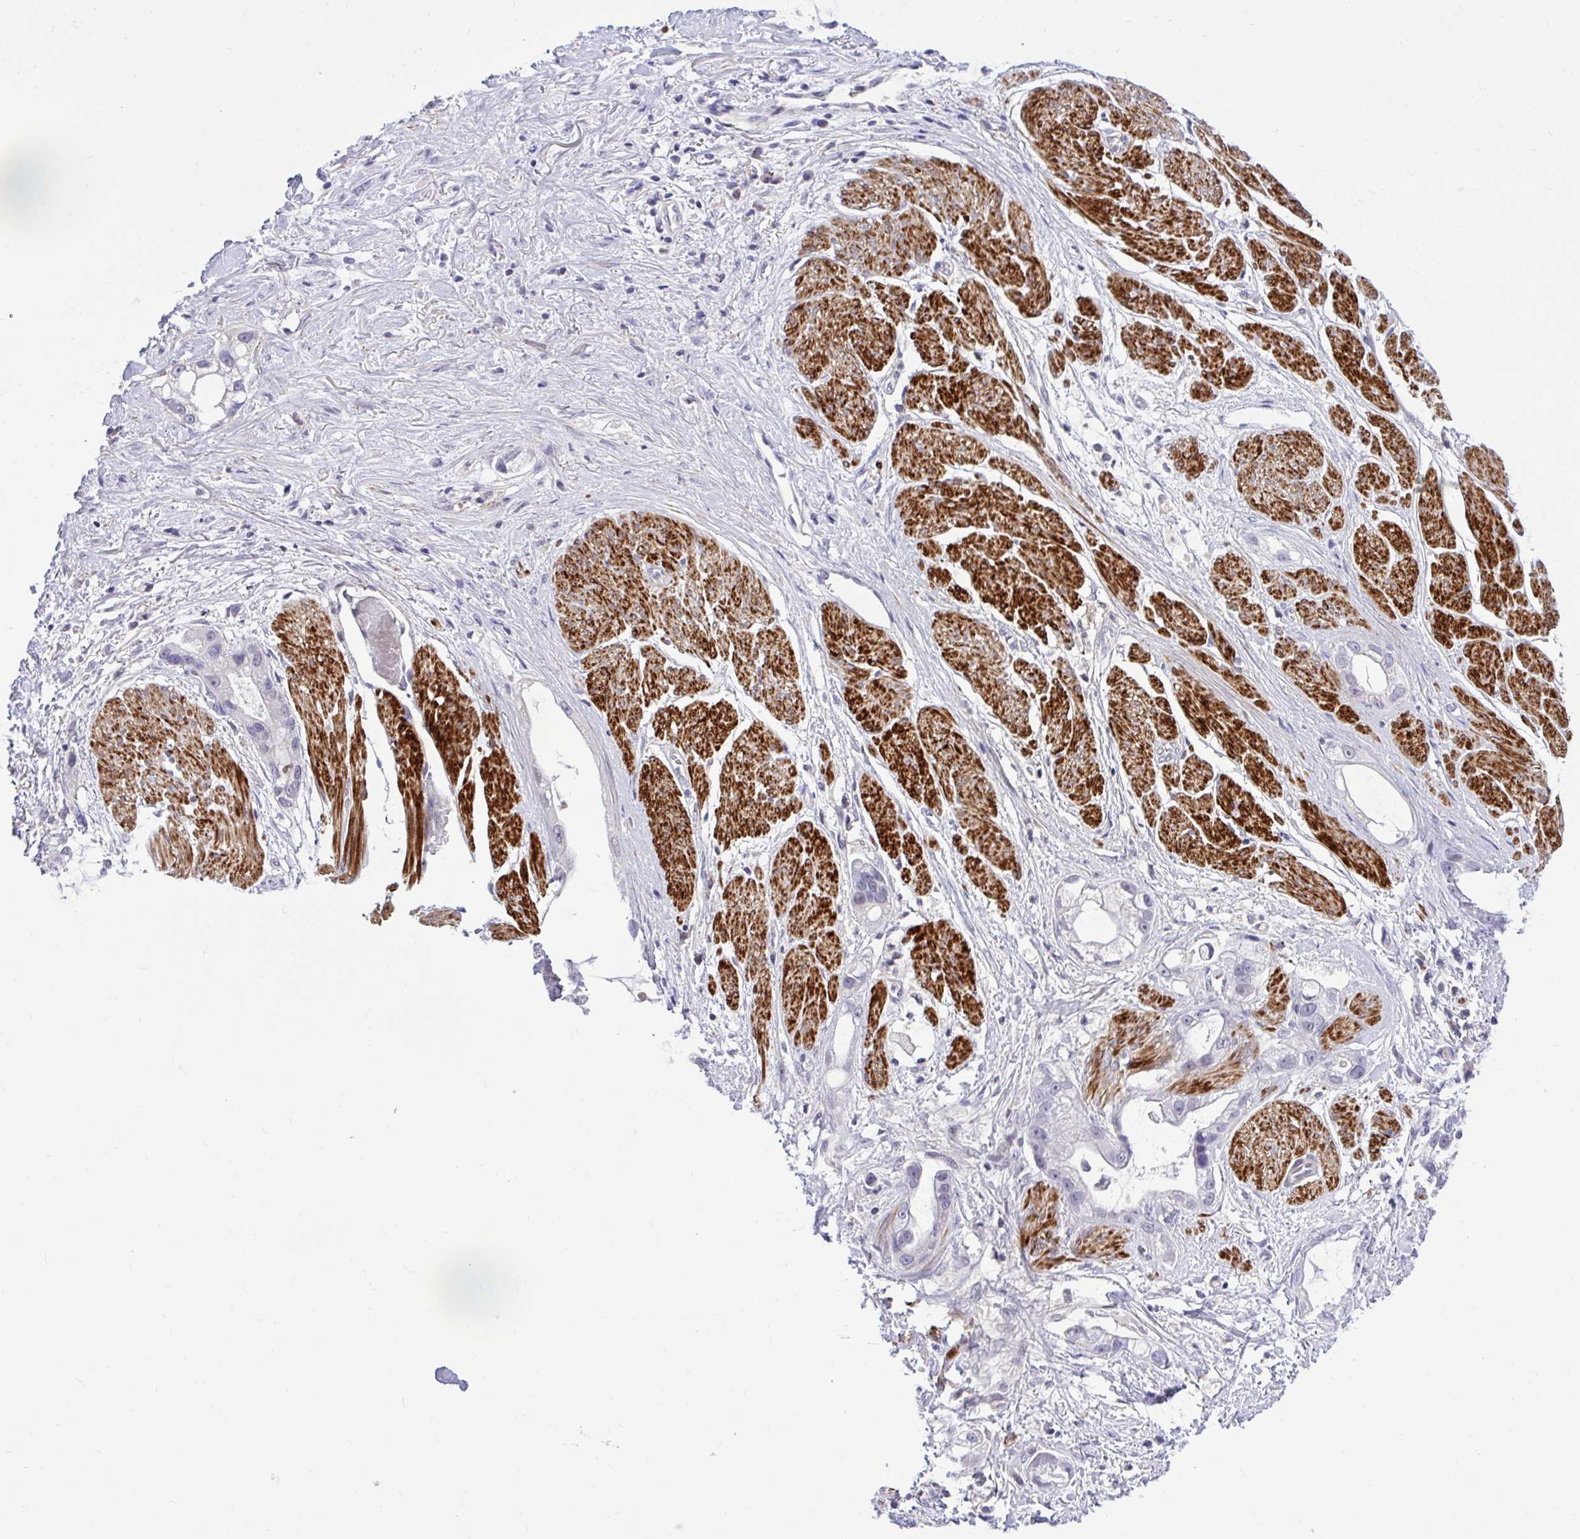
{"staining": {"intensity": "negative", "quantity": "none", "location": "none"}, "tissue": "stomach cancer", "cell_type": "Tumor cells", "image_type": "cancer", "snomed": [{"axis": "morphology", "description": "Adenocarcinoma, NOS"}, {"axis": "topography", "description": "Stomach"}], "caption": "DAB immunohistochemical staining of human stomach adenocarcinoma displays no significant expression in tumor cells.", "gene": "ZBTB25", "patient": {"sex": "male", "age": 55}}